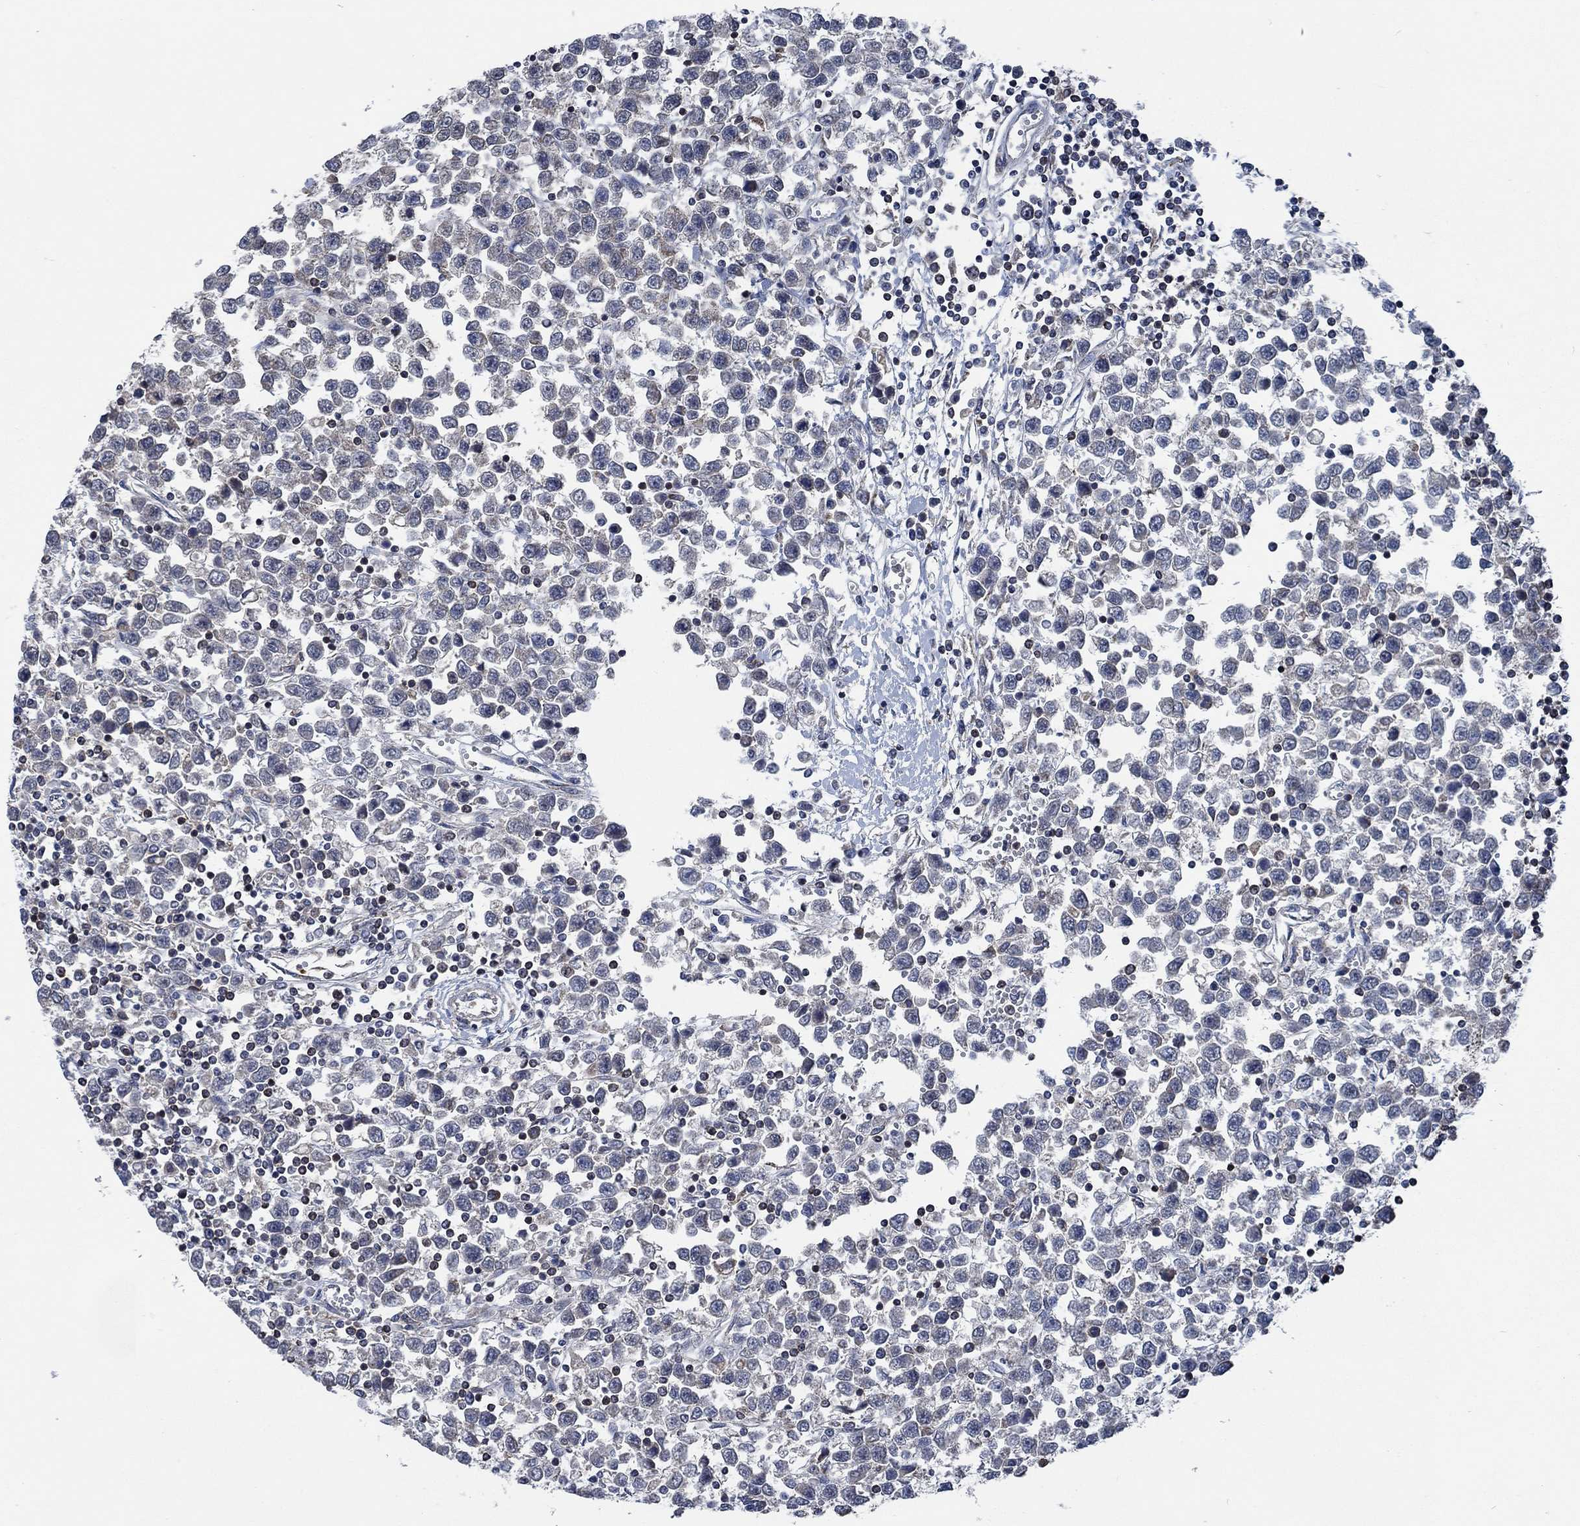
{"staining": {"intensity": "negative", "quantity": "none", "location": "none"}, "tissue": "testis cancer", "cell_type": "Tumor cells", "image_type": "cancer", "snomed": [{"axis": "morphology", "description": "Seminoma, NOS"}, {"axis": "topography", "description": "Testis"}], "caption": "Immunohistochemistry of human testis cancer demonstrates no positivity in tumor cells.", "gene": "STXBP6", "patient": {"sex": "male", "age": 34}}